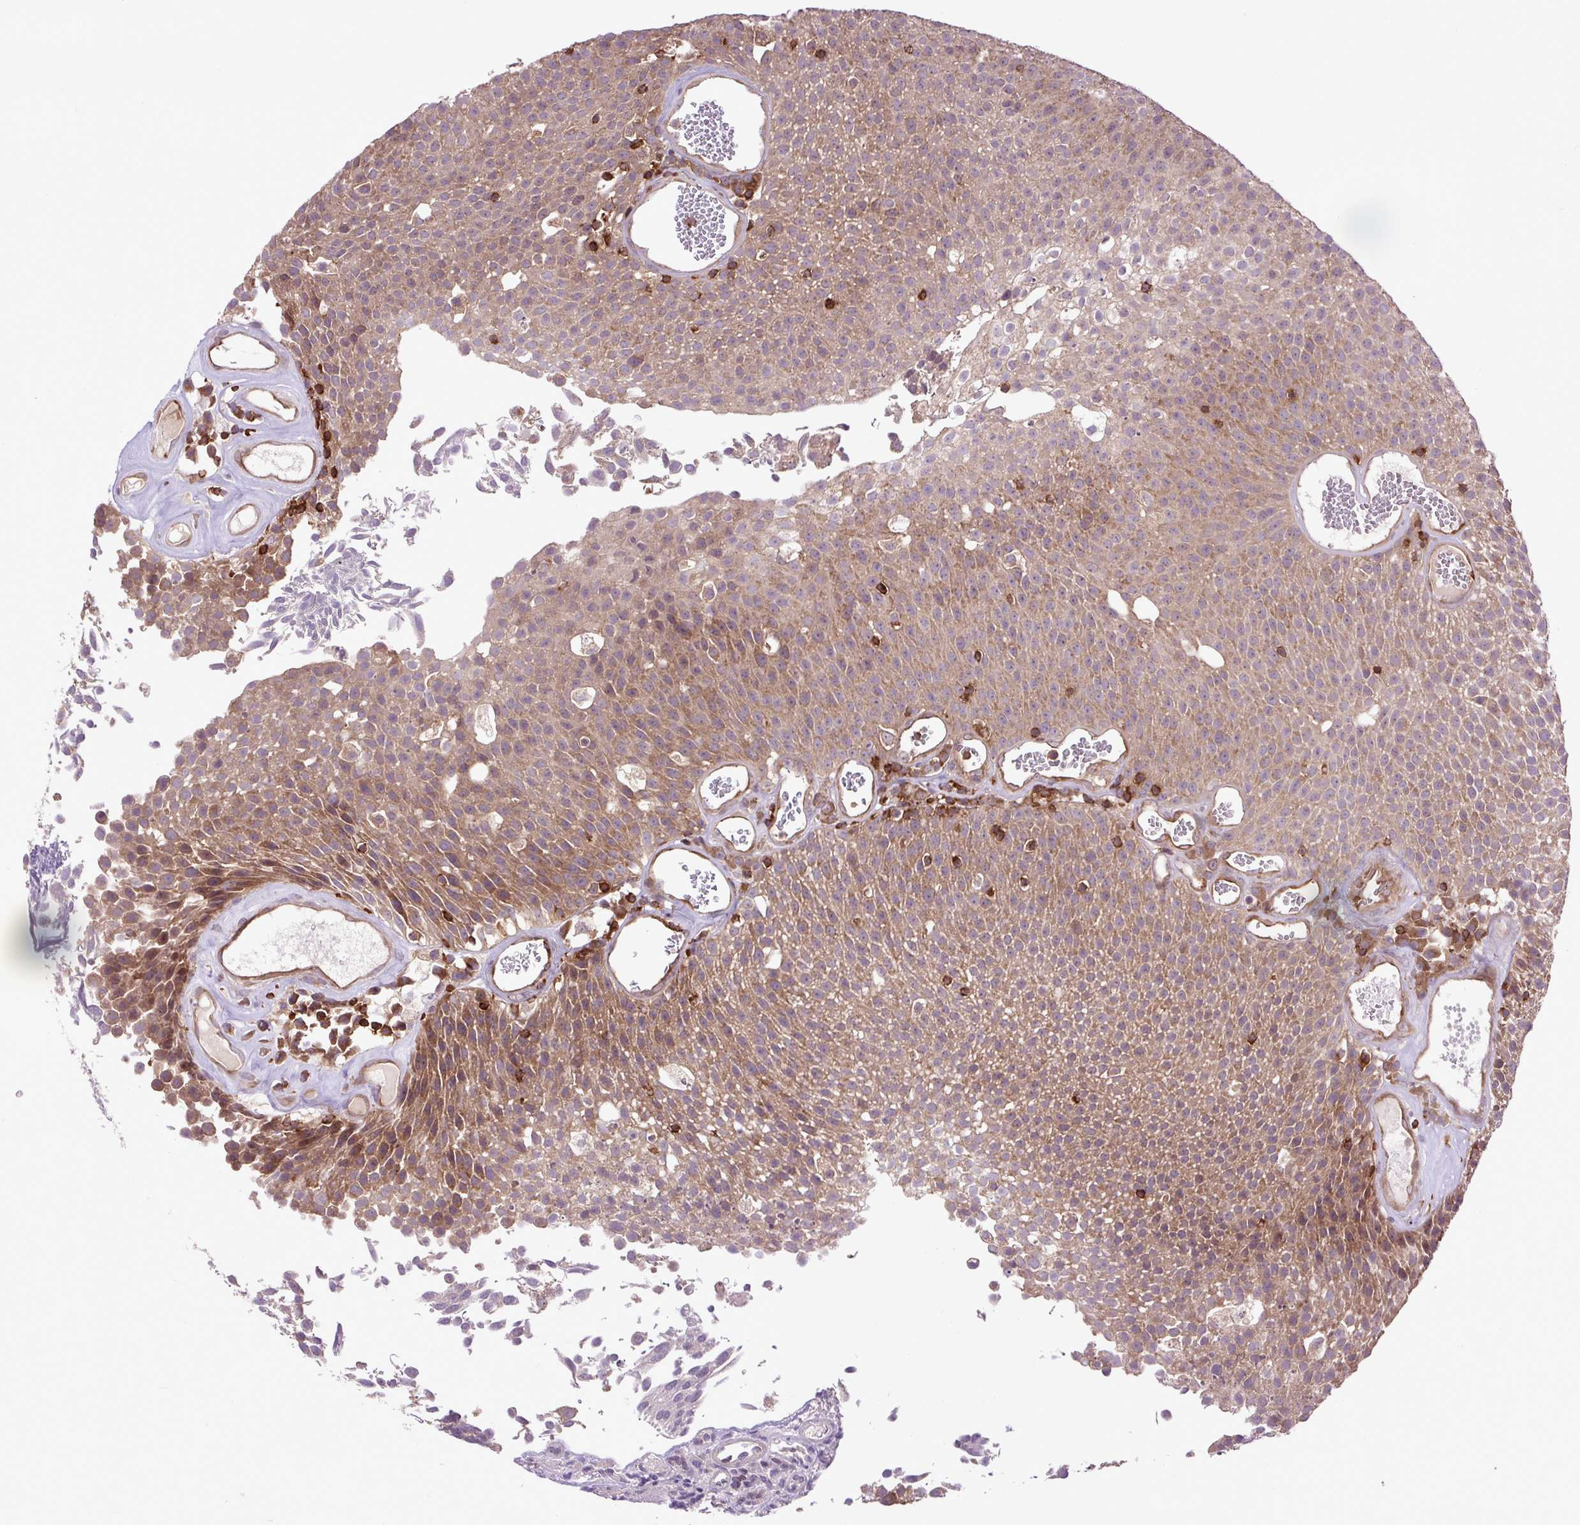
{"staining": {"intensity": "moderate", "quantity": ">75%", "location": "cytoplasmic/membranous"}, "tissue": "urothelial cancer", "cell_type": "Tumor cells", "image_type": "cancer", "snomed": [{"axis": "morphology", "description": "Urothelial carcinoma, Low grade"}, {"axis": "topography", "description": "Urinary bladder"}], "caption": "Urothelial cancer stained with IHC demonstrates moderate cytoplasmic/membranous staining in approximately >75% of tumor cells.", "gene": "PLCG1", "patient": {"sex": "female", "age": 79}}